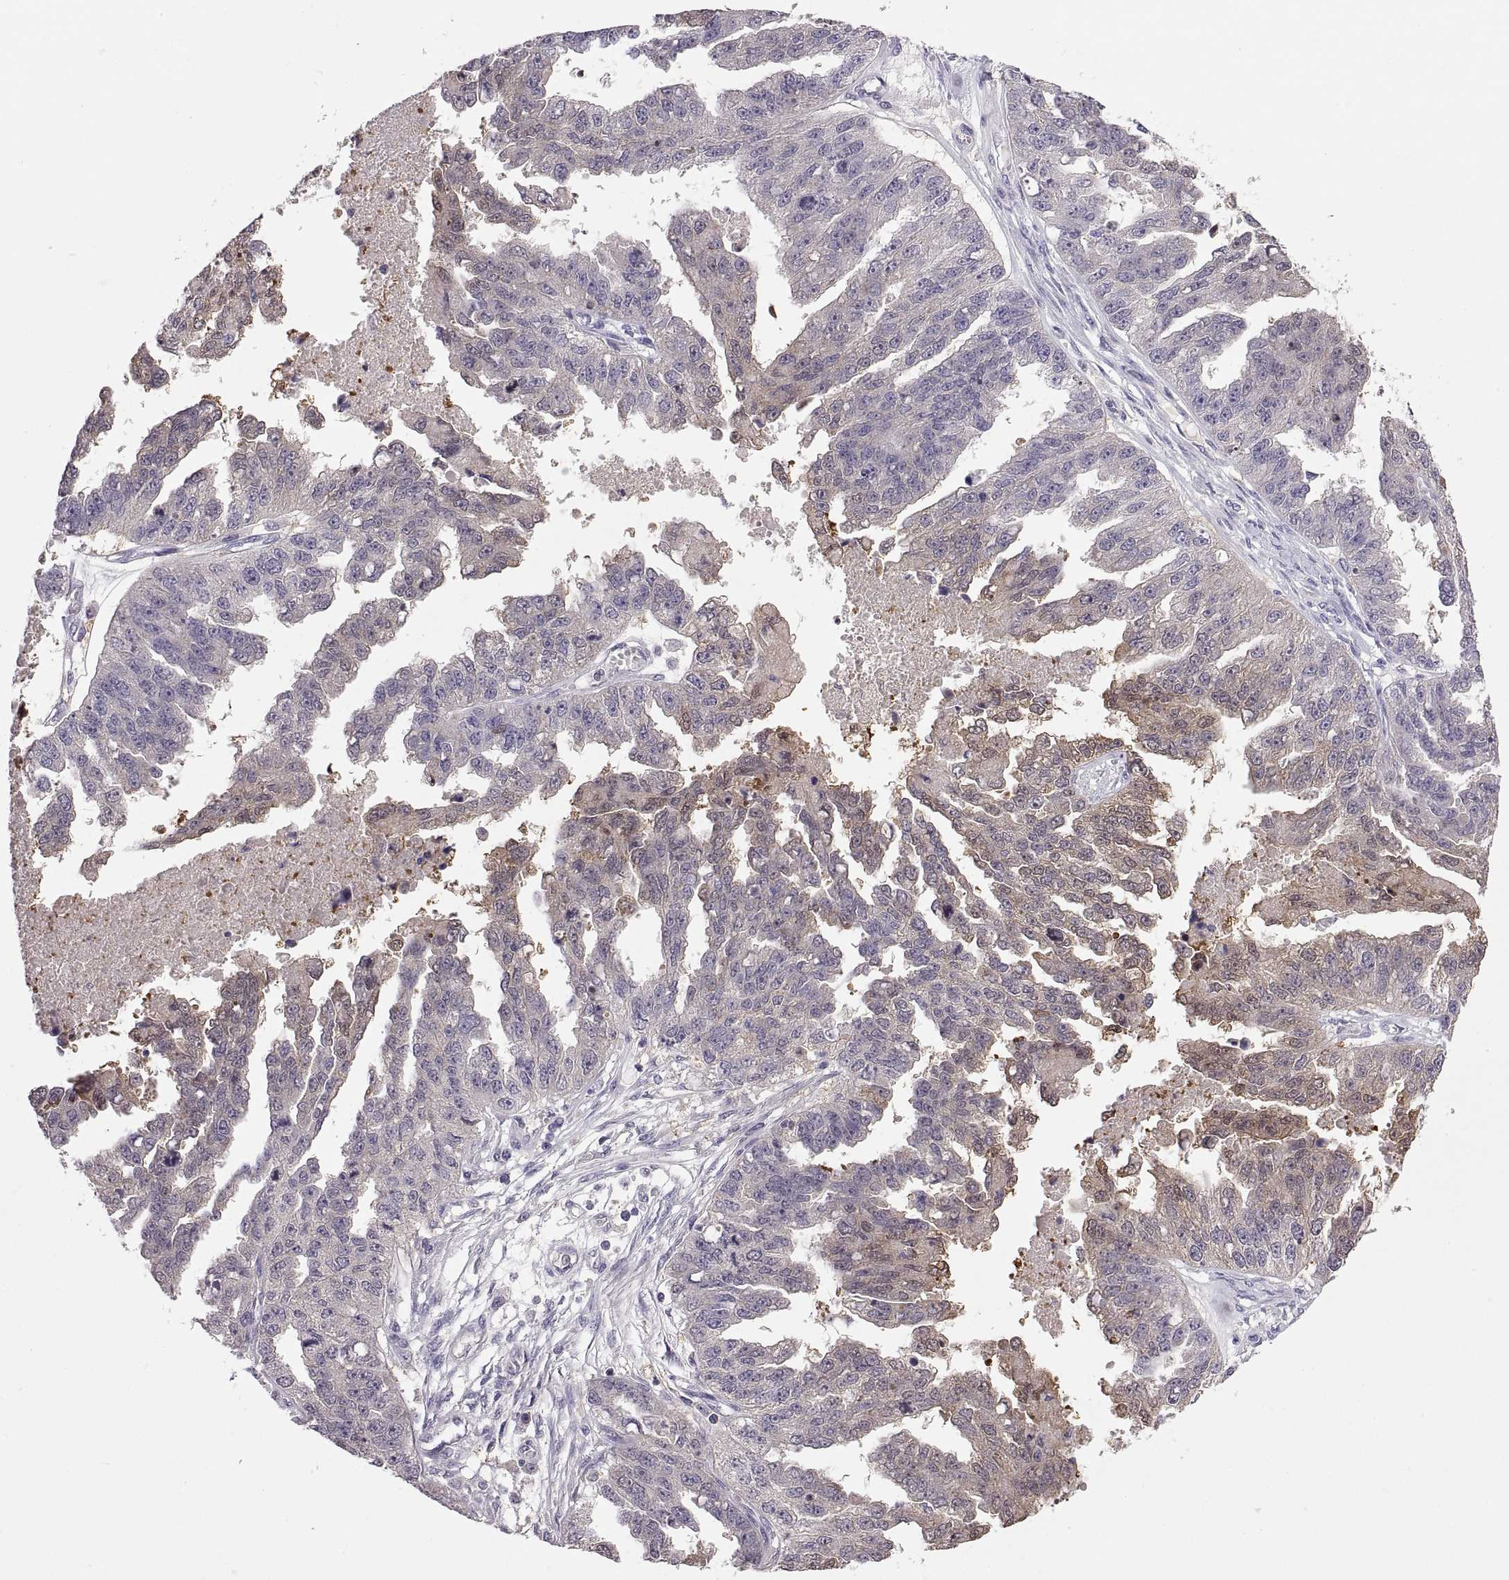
{"staining": {"intensity": "weak", "quantity": "<25%", "location": "cytoplasmic/membranous"}, "tissue": "ovarian cancer", "cell_type": "Tumor cells", "image_type": "cancer", "snomed": [{"axis": "morphology", "description": "Cystadenocarcinoma, serous, NOS"}, {"axis": "topography", "description": "Ovary"}], "caption": "DAB immunohistochemical staining of ovarian cancer (serous cystadenocarcinoma) demonstrates no significant positivity in tumor cells.", "gene": "FGF9", "patient": {"sex": "female", "age": 58}}